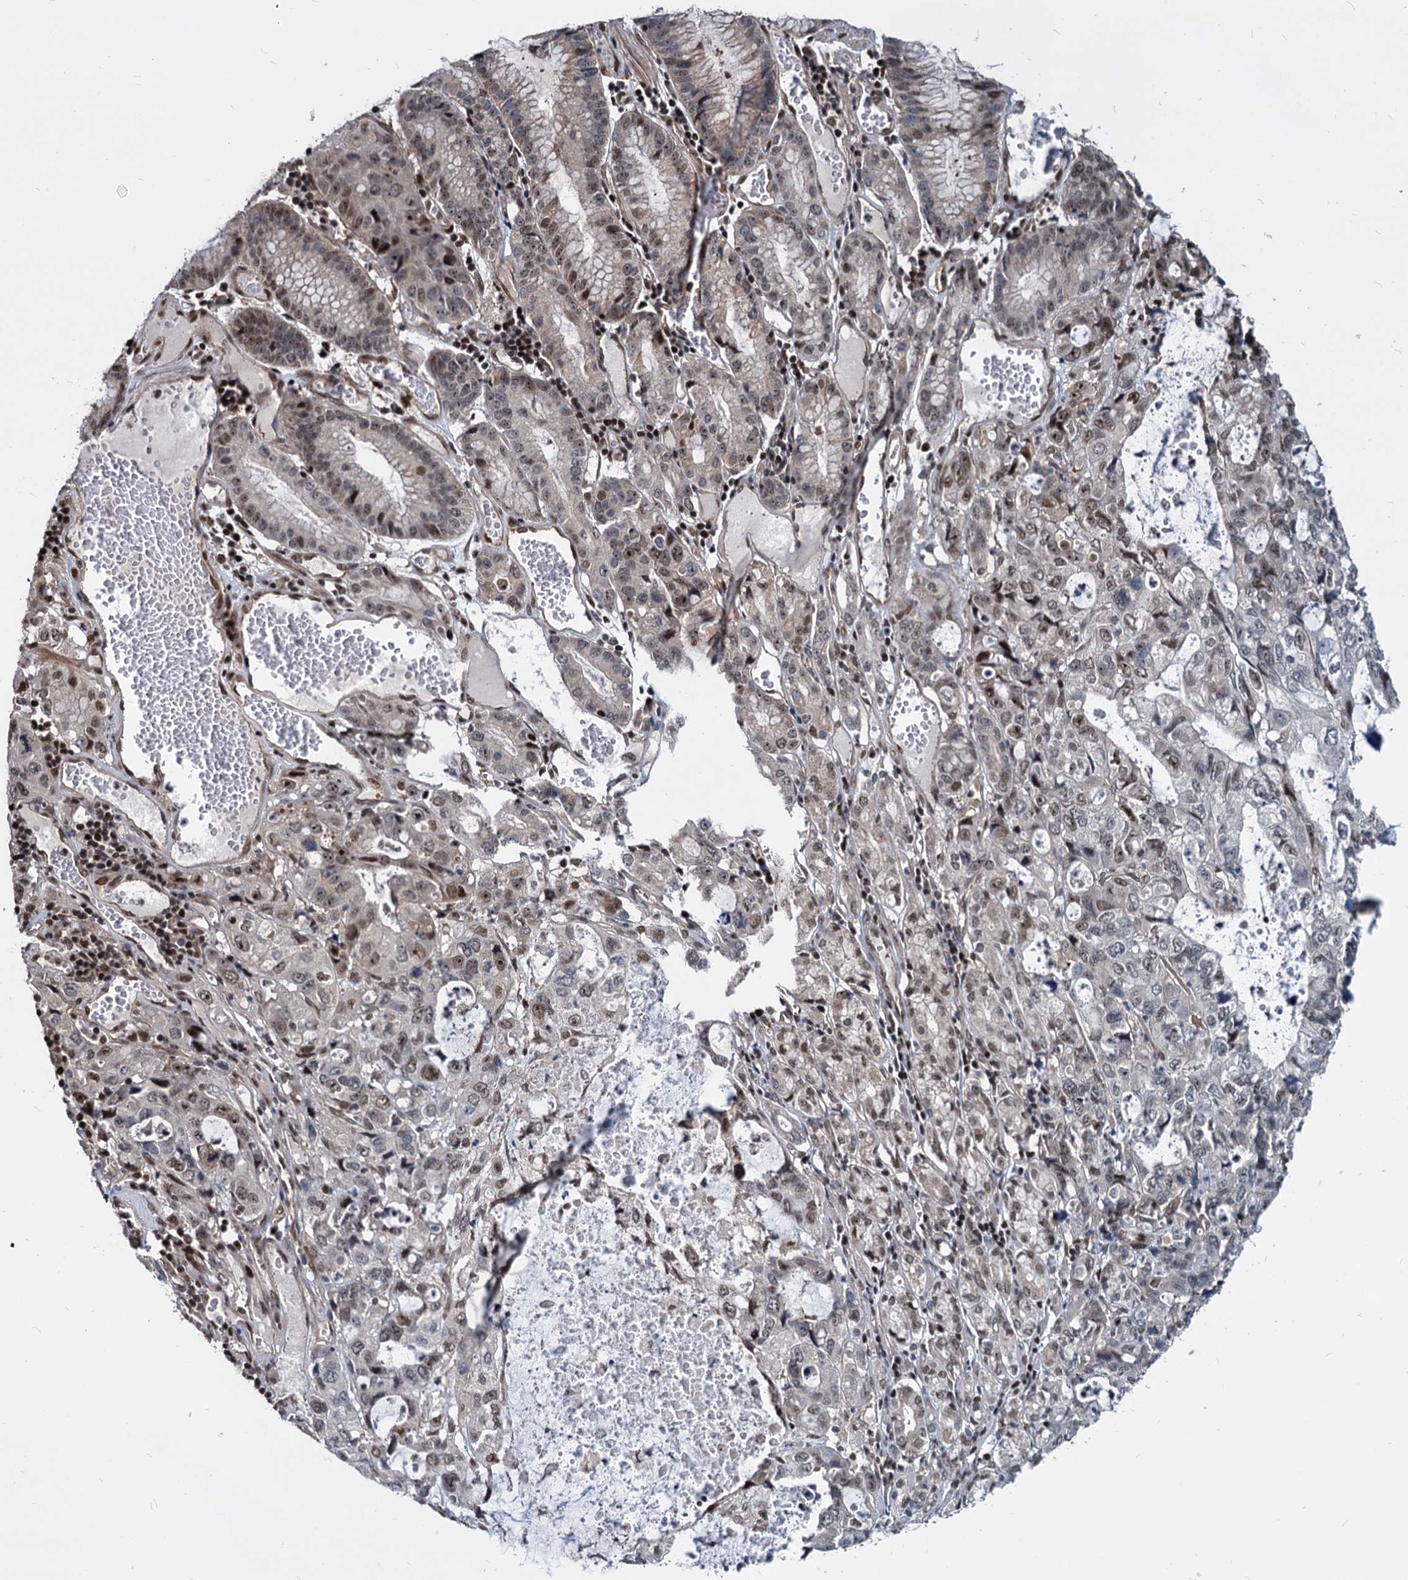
{"staining": {"intensity": "weak", "quantity": ">75%", "location": "nuclear"}, "tissue": "stomach cancer", "cell_type": "Tumor cells", "image_type": "cancer", "snomed": [{"axis": "morphology", "description": "Adenocarcinoma, NOS"}, {"axis": "topography", "description": "Stomach, upper"}], "caption": "High-power microscopy captured an immunohistochemistry (IHC) histopathology image of stomach cancer (adenocarcinoma), revealing weak nuclear expression in approximately >75% of tumor cells.", "gene": "UBLCP1", "patient": {"sex": "female", "age": 52}}